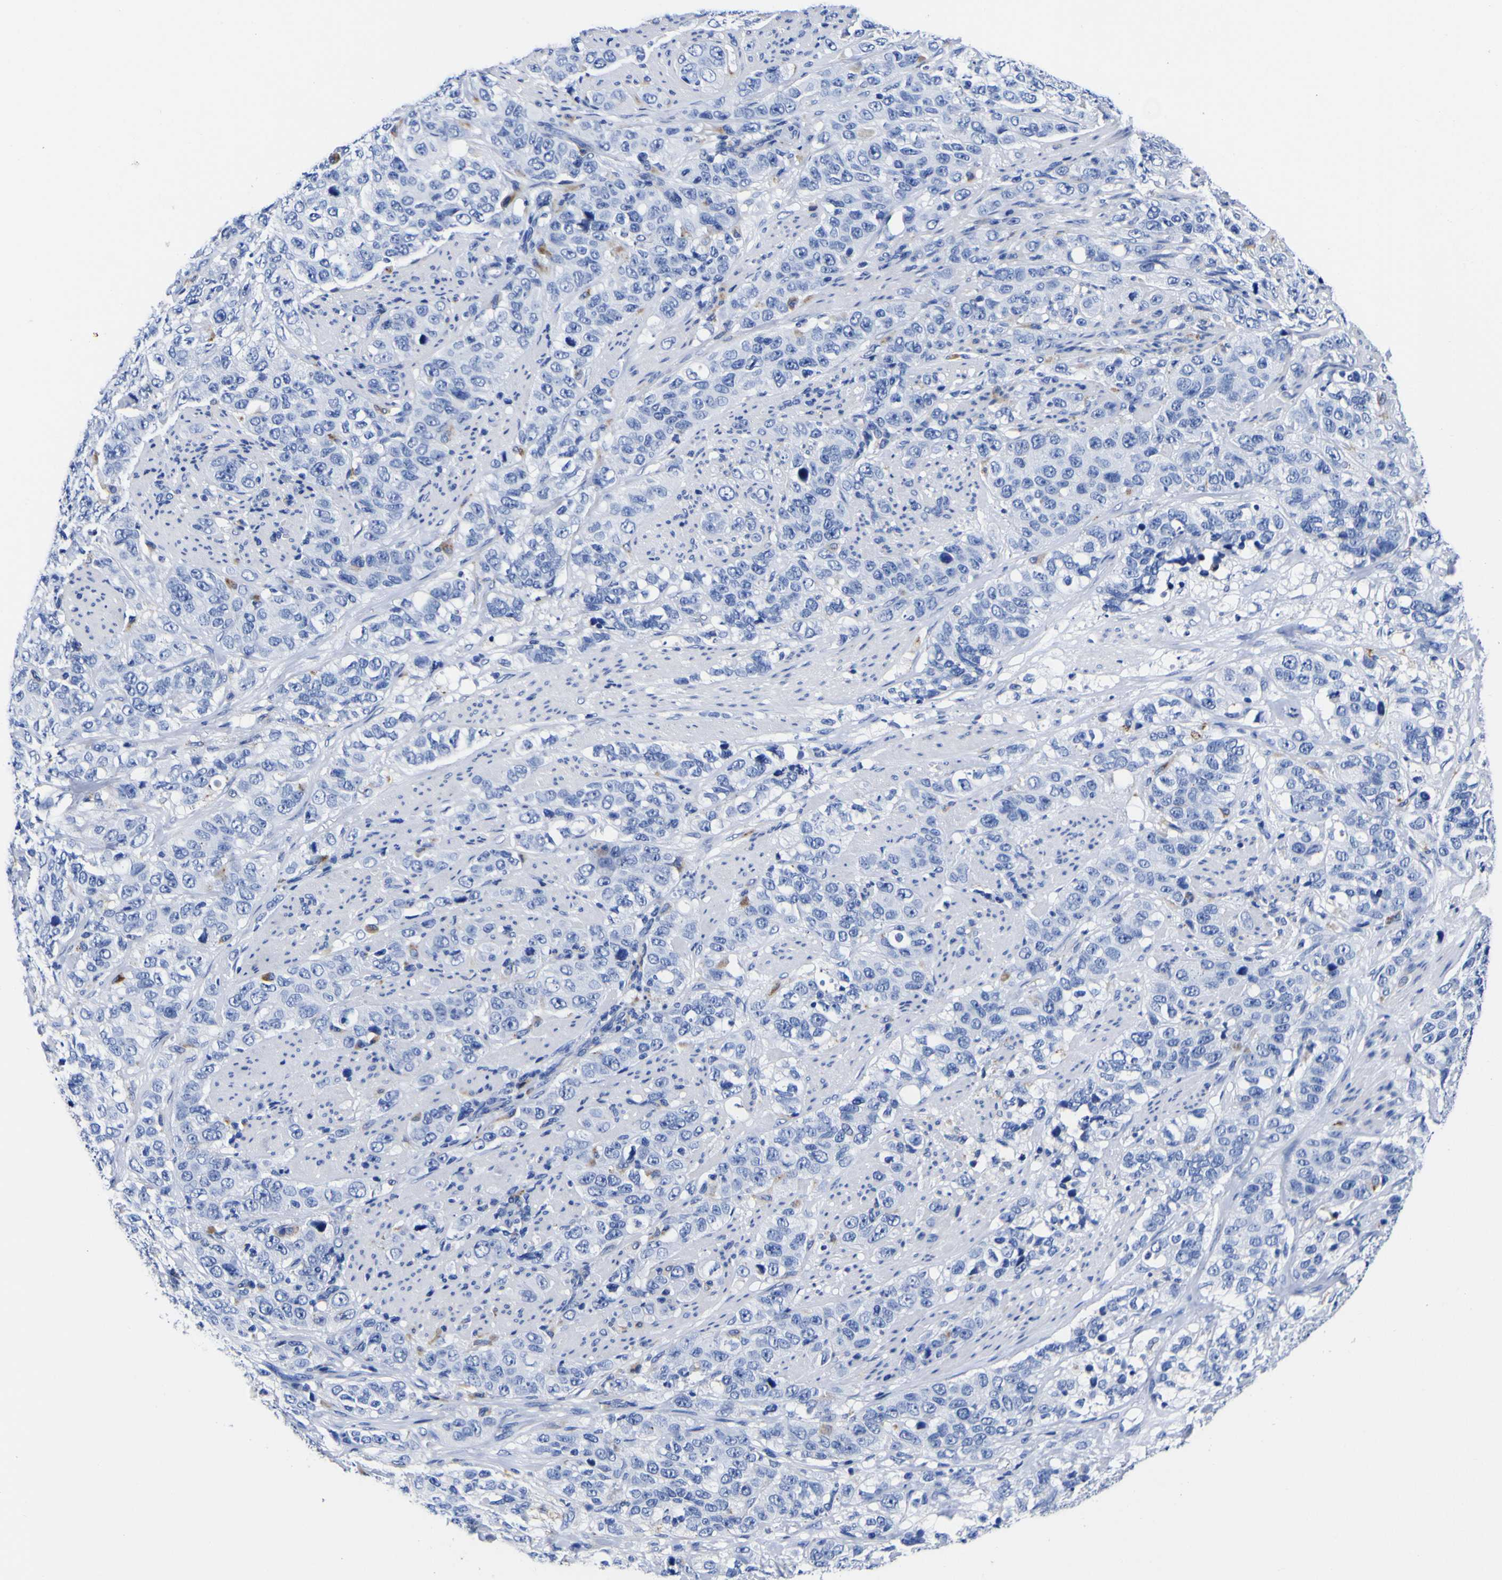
{"staining": {"intensity": "negative", "quantity": "none", "location": "none"}, "tissue": "stomach cancer", "cell_type": "Tumor cells", "image_type": "cancer", "snomed": [{"axis": "morphology", "description": "Adenocarcinoma, NOS"}, {"axis": "topography", "description": "Stomach"}], "caption": "High magnification brightfield microscopy of stomach cancer (adenocarcinoma) stained with DAB (brown) and counterstained with hematoxylin (blue): tumor cells show no significant positivity.", "gene": "HLA-DQA1", "patient": {"sex": "male", "age": 48}}